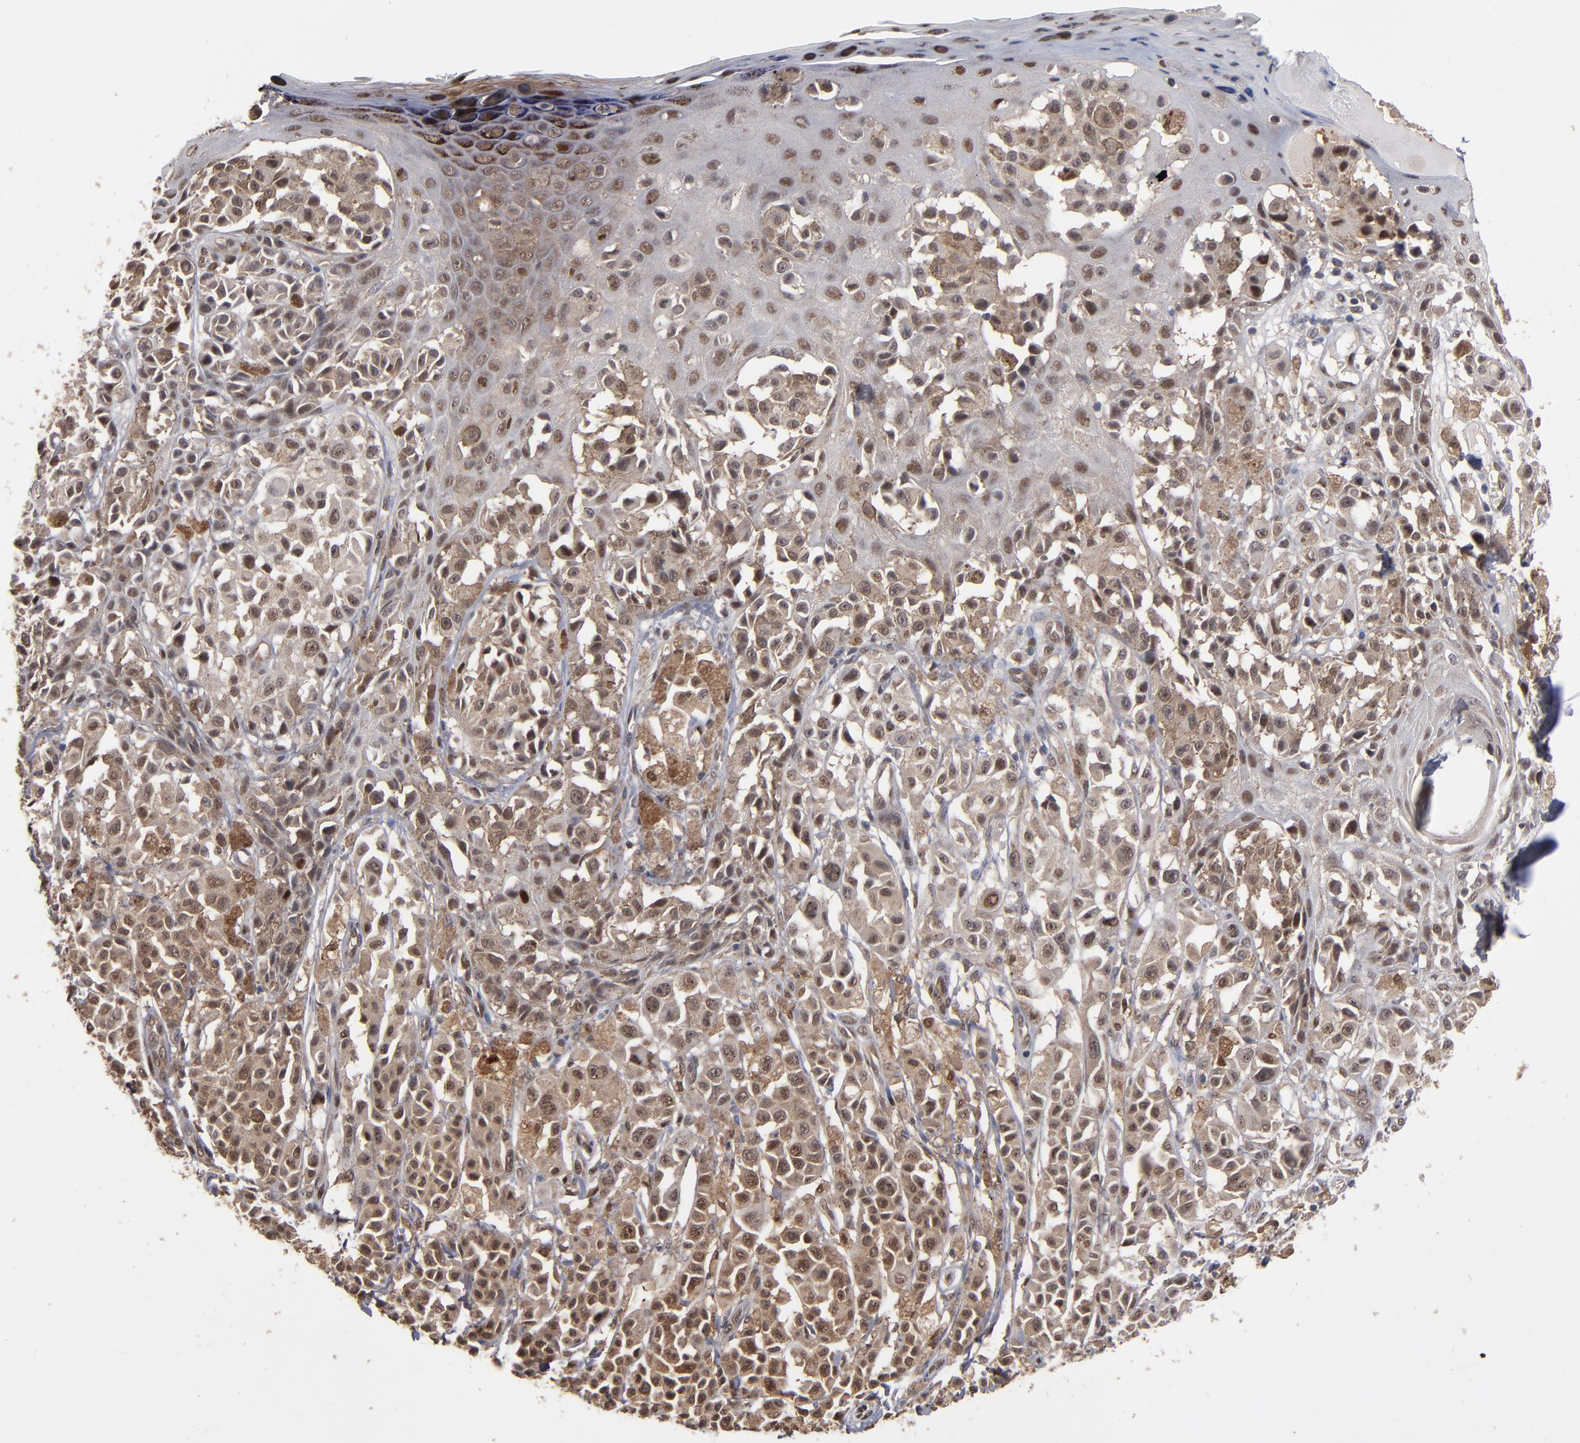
{"staining": {"intensity": "weak", "quantity": ">75%", "location": "cytoplasmic/membranous,nuclear"}, "tissue": "melanoma", "cell_type": "Tumor cells", "image_type": "cancer", "snomed": [{"axis": "morphology", "description": "Malignant melanoma, NOS"}, {"axis": "topography", "description": "Skin"}], "caption": "High-power microscopy captured an immunohistochemistry (IHC) photomicrograph of melanoma, revealing weak cytoplasmic/membranous and nuclear expression in about >75% of tumor cells. Ihc stains the protein in brown and the nuclei are stained blue.", "gene": "HUWE1", "patient": {"sex": "female", "age": 38}}